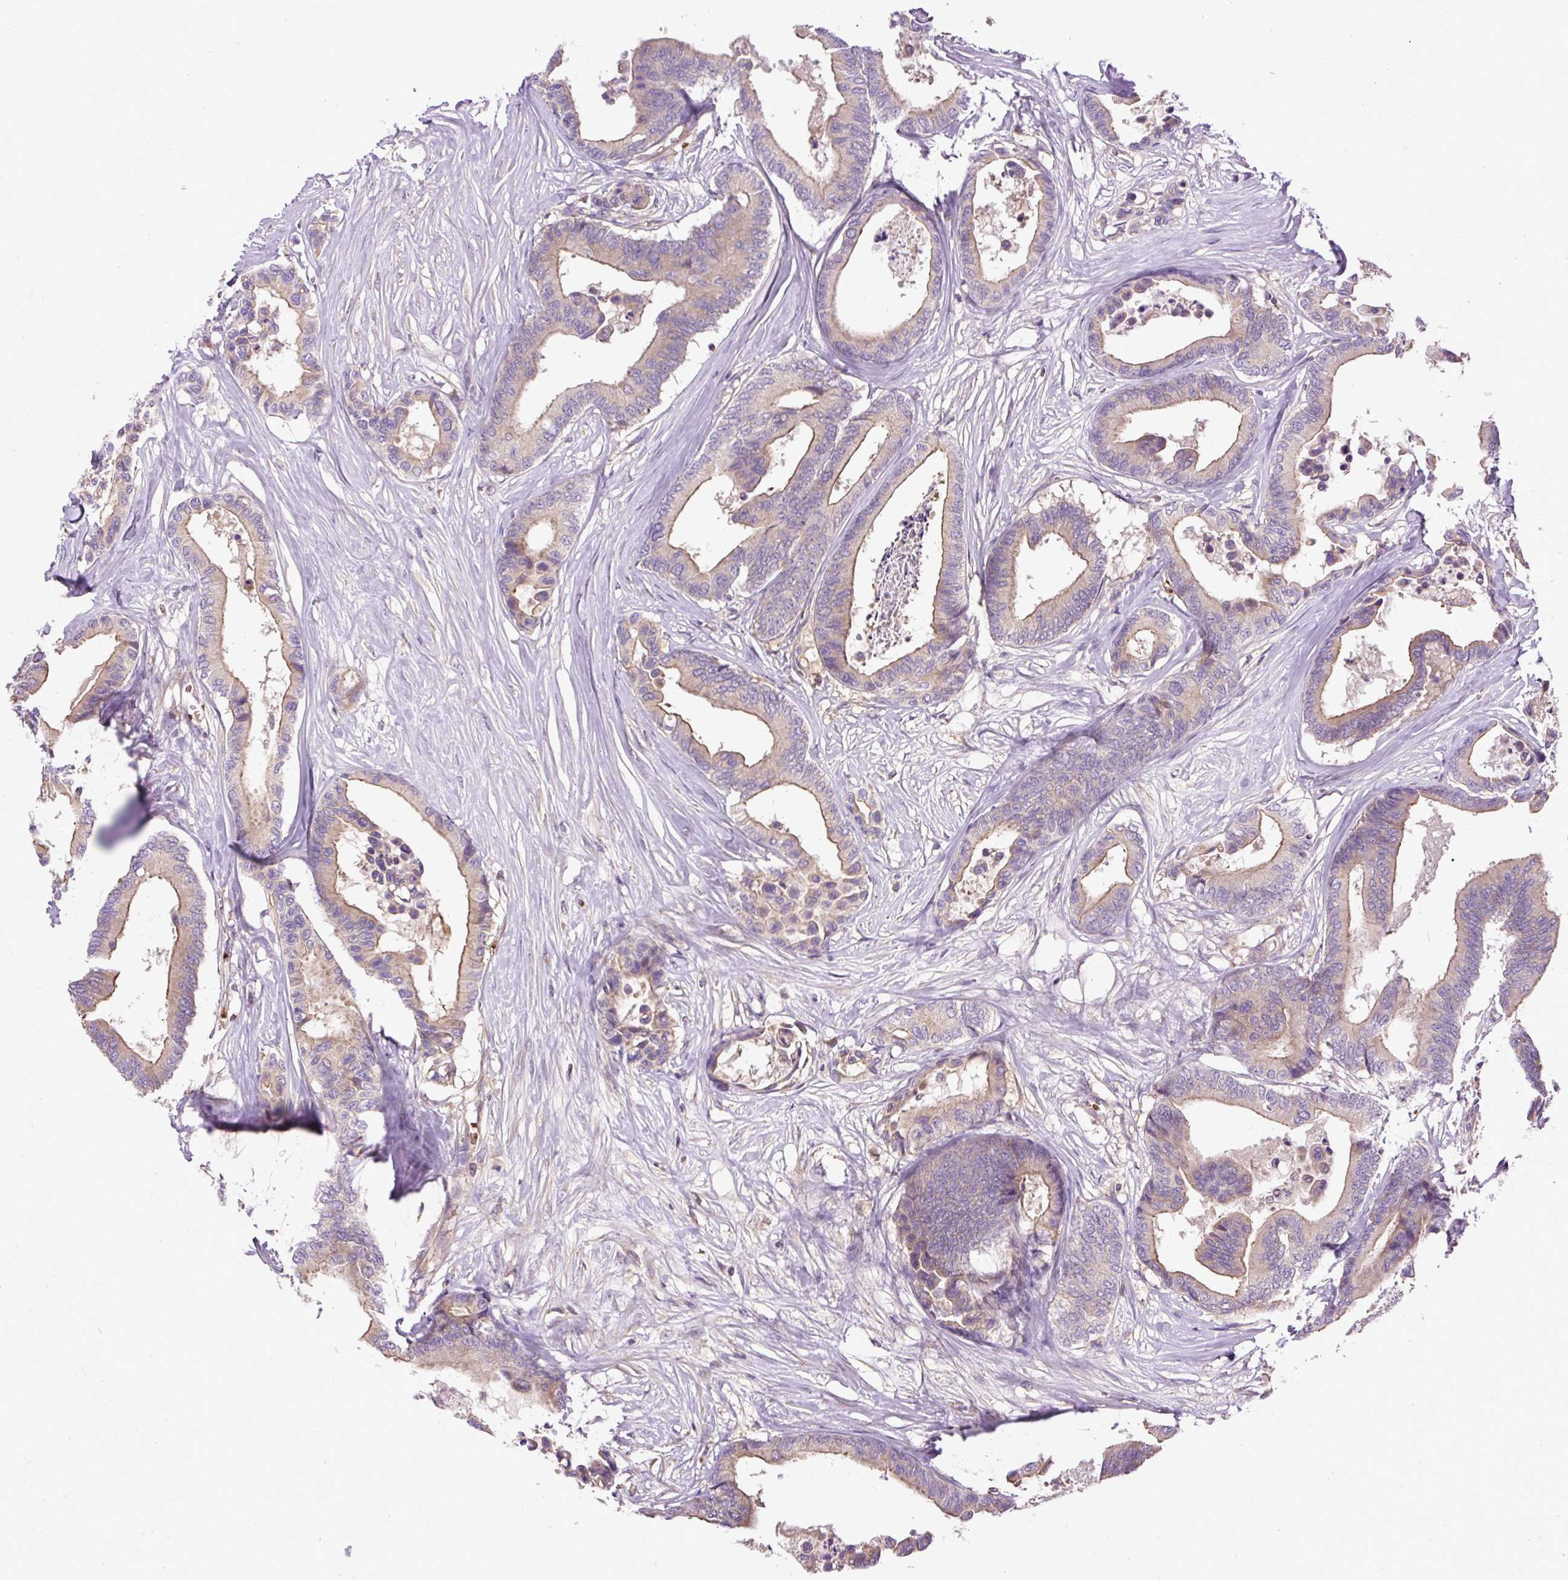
{"staining": {"intensity": "weak", "quantity": "25%-75%", "location": "cytoplasmic/membranous"}, "tissue": "colorectal cancer", "cell_type": "Tumor cells", "image_type": "cancer", "snomed": [{"axis": "morphology", "description": "Normal tissue, NOS"}, {"axis": "morphology", "description": "Adenocarcinoma, NOS"}, {"axis": "topography", "description": "Colon"}], "caption": "Human adenocarcinoma (colorectal) stained with a brown dye displays weak cytoplasmic/membranous positive staining in approximately 25%-75% of tumor cells.", "gene": "CXCL13", "patient": {"sex": "male", "age": 82}}